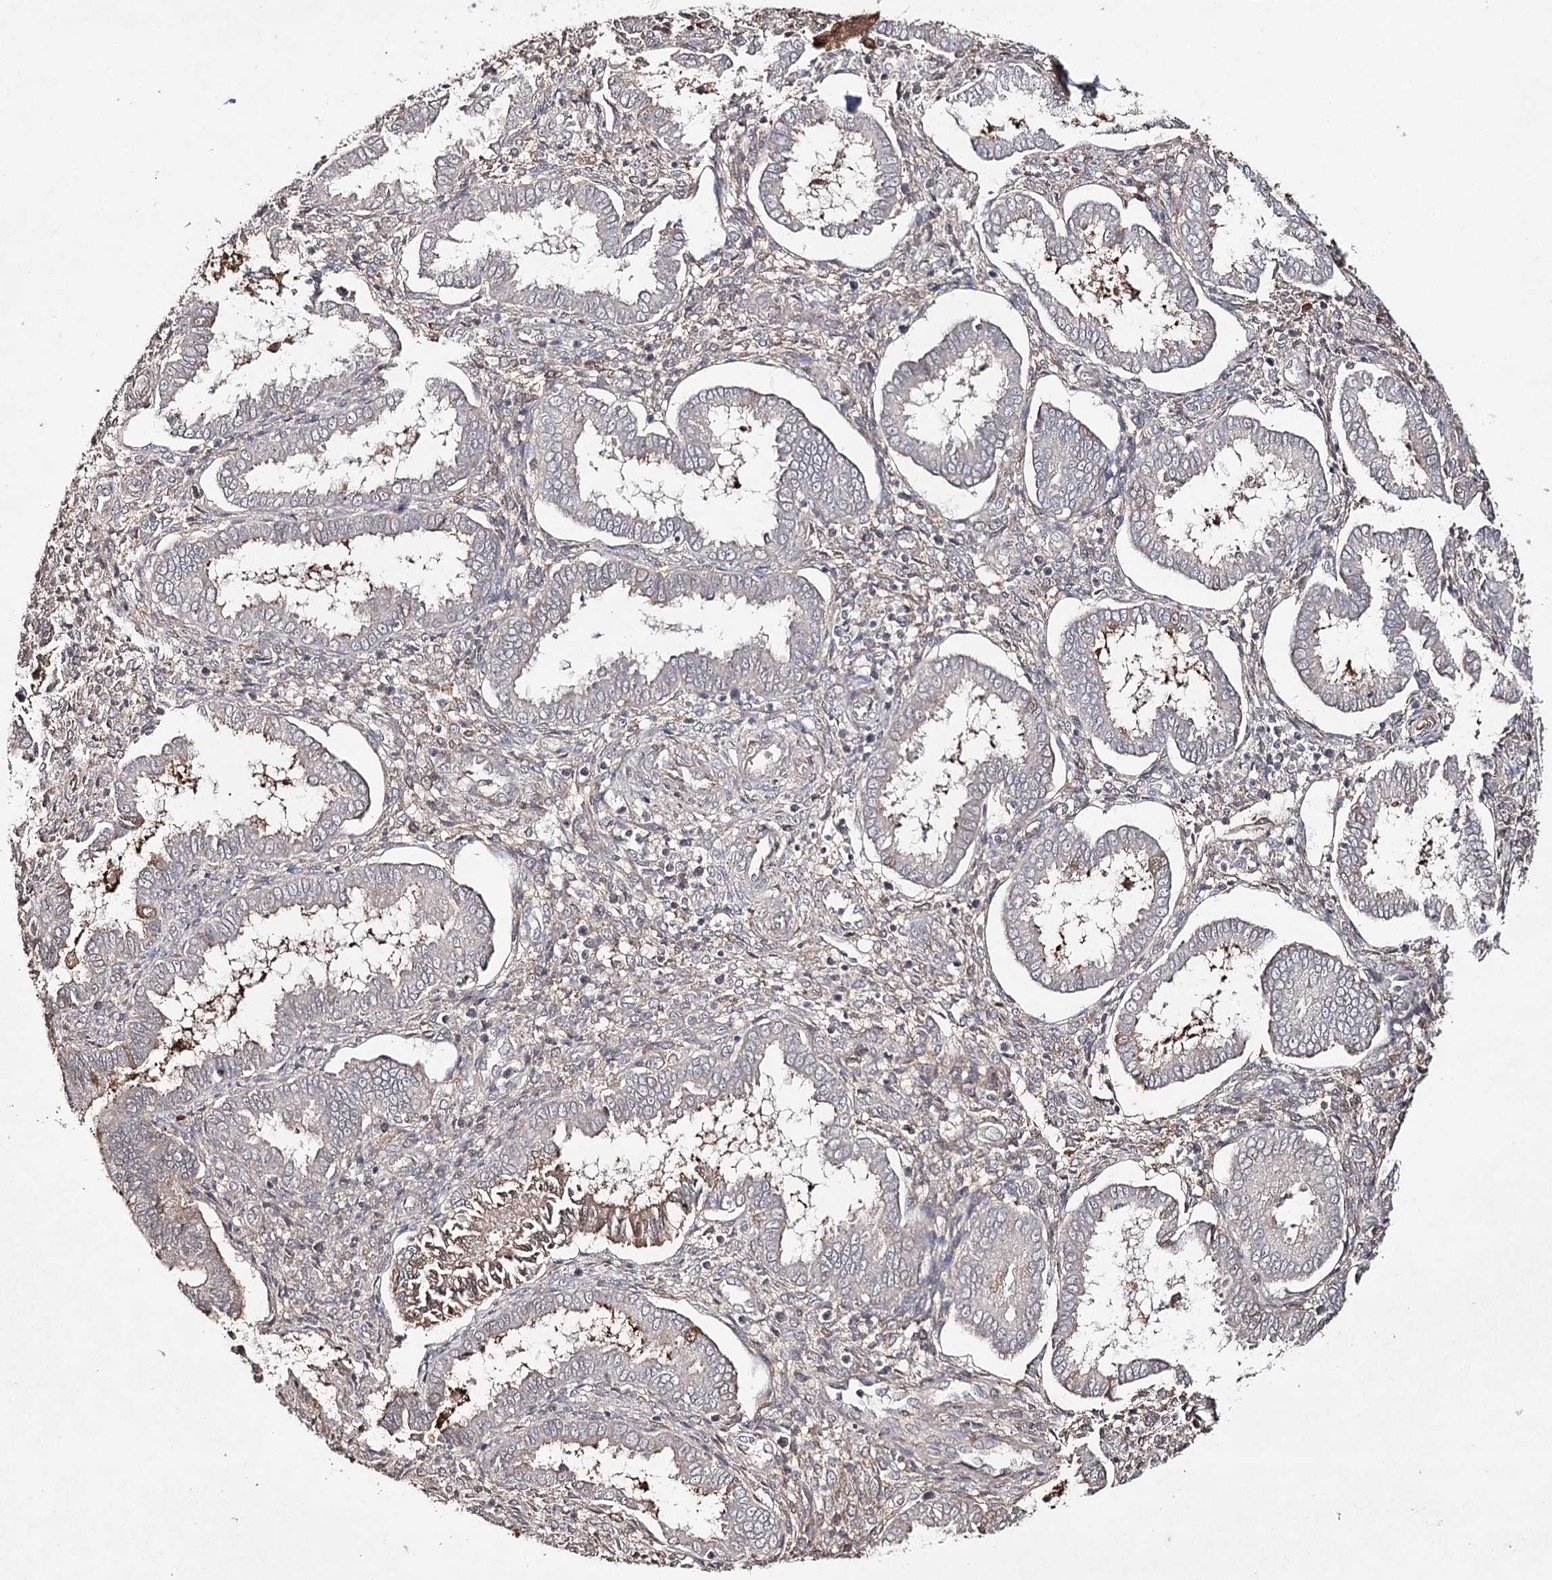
{"staining": {"intensity": "negative", "quantity": "none", "location": "none"}, "tissue": "endometrium", "cell_type": "Cells in endometrial stroma", "image_type": "normal", "snomed": [{"axis": "morphology", "description": "Normal tissue, NOS"}, {"axis": "topography", "description": "Endometrium"}], "caption": "DAB immunohistochemical staining of unremarkable human endometrium displays no significant staining in cells in endometrial stroma.", "gene": "SYNGR3", "patient": {"sex": "female", "age": 24}}